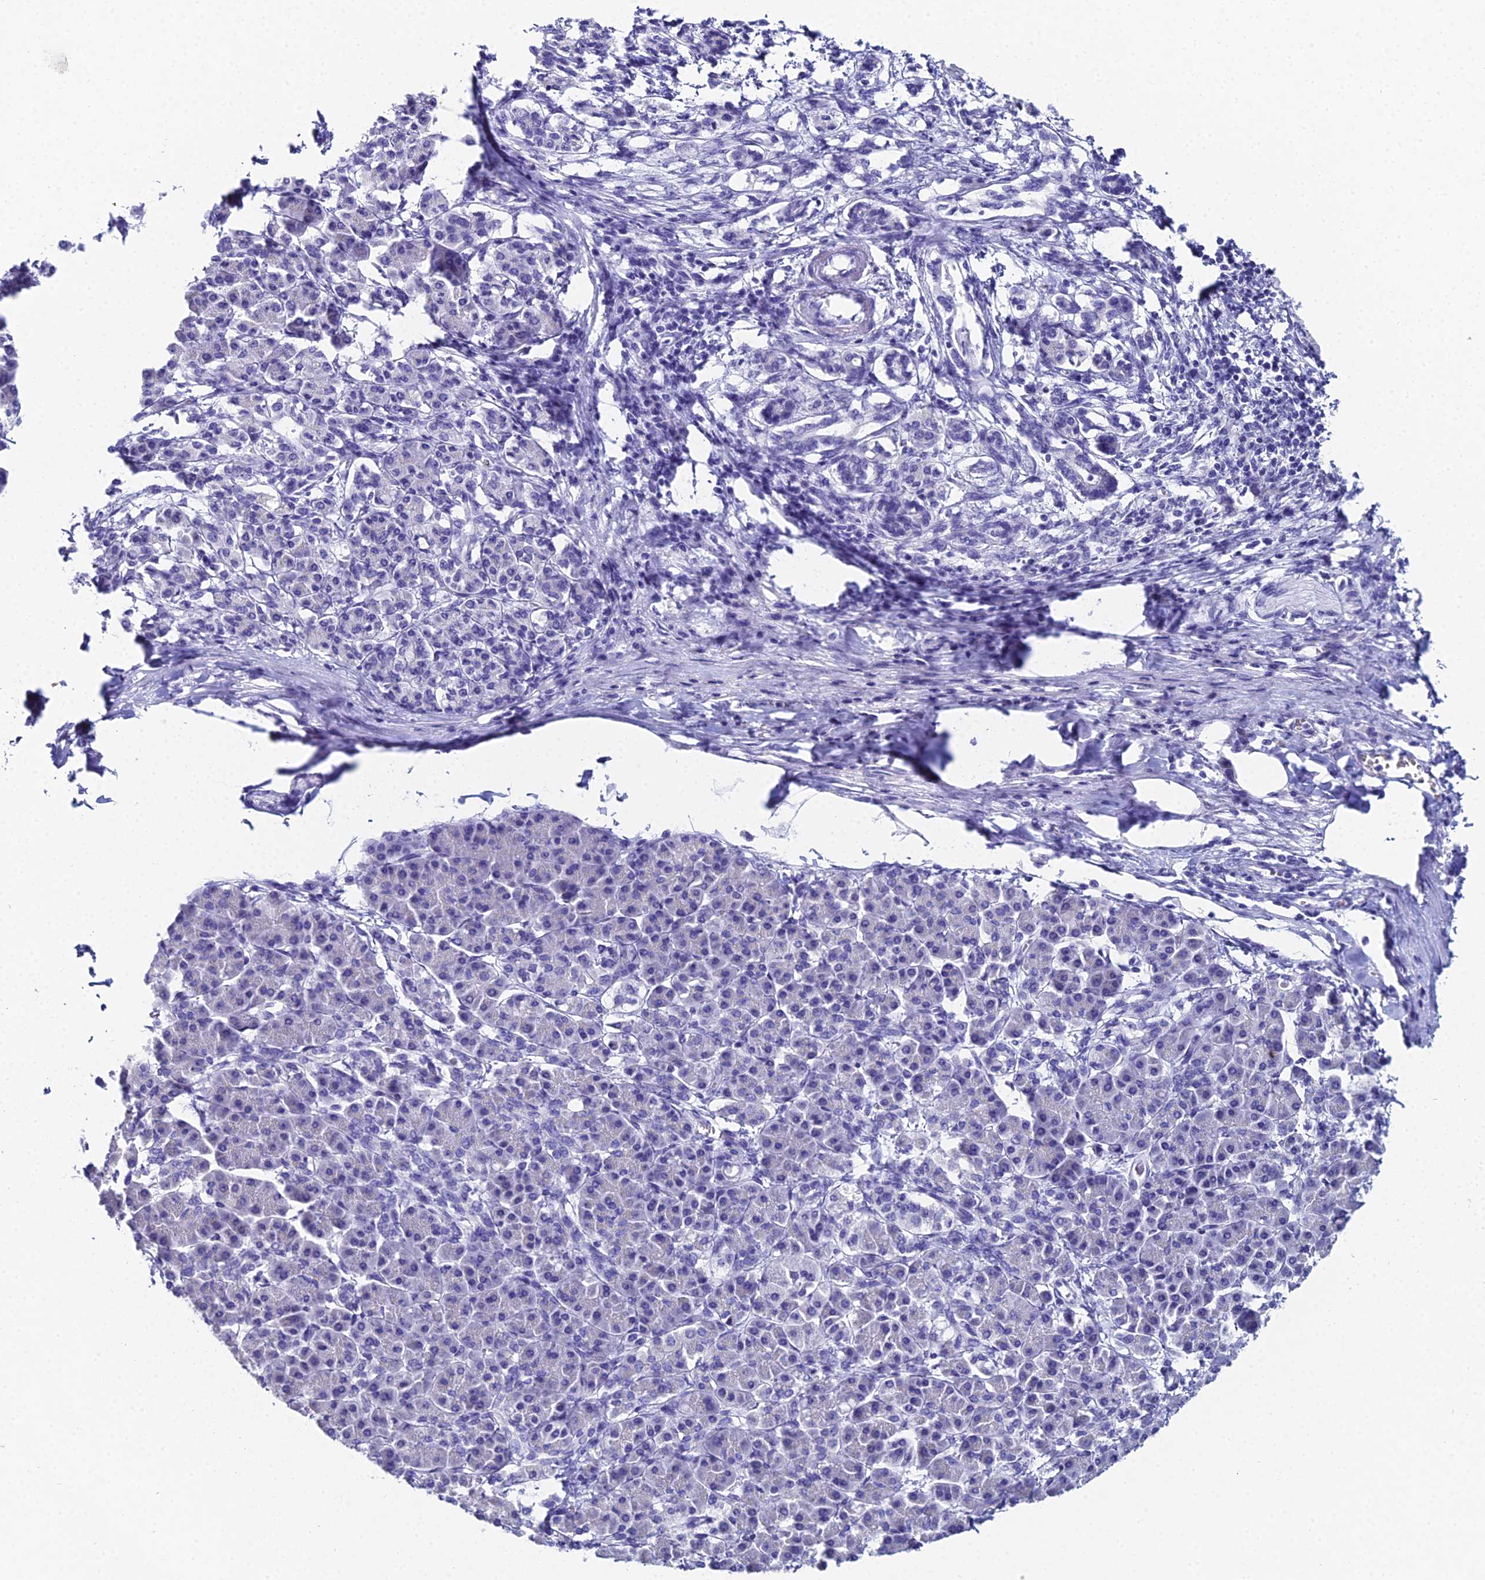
{"staining": {"intensity": "negative", "quantity": "none", "location": "none"}, "tissue": "pancreatic cancer", "cell_type": "Tumor cells", "image_type": "cancer", "snomed": [{"axis": "morphology", "description": "Adenocarcinoma, NOS"}, {"axis": "topography", "description": "Pancreas"}], "caption": "An IHC photomicrograph of pancreatic cancer is shown. There is no staining in tumor cells of pancreatic cancer. (DAB (3,3'-diaminobenzidine) immunohistochemistry (IHC) visualized using brightfield microscopy, high magnification).", "gene": "PRR22", "patient": {"sex": "female", "age": 55}}